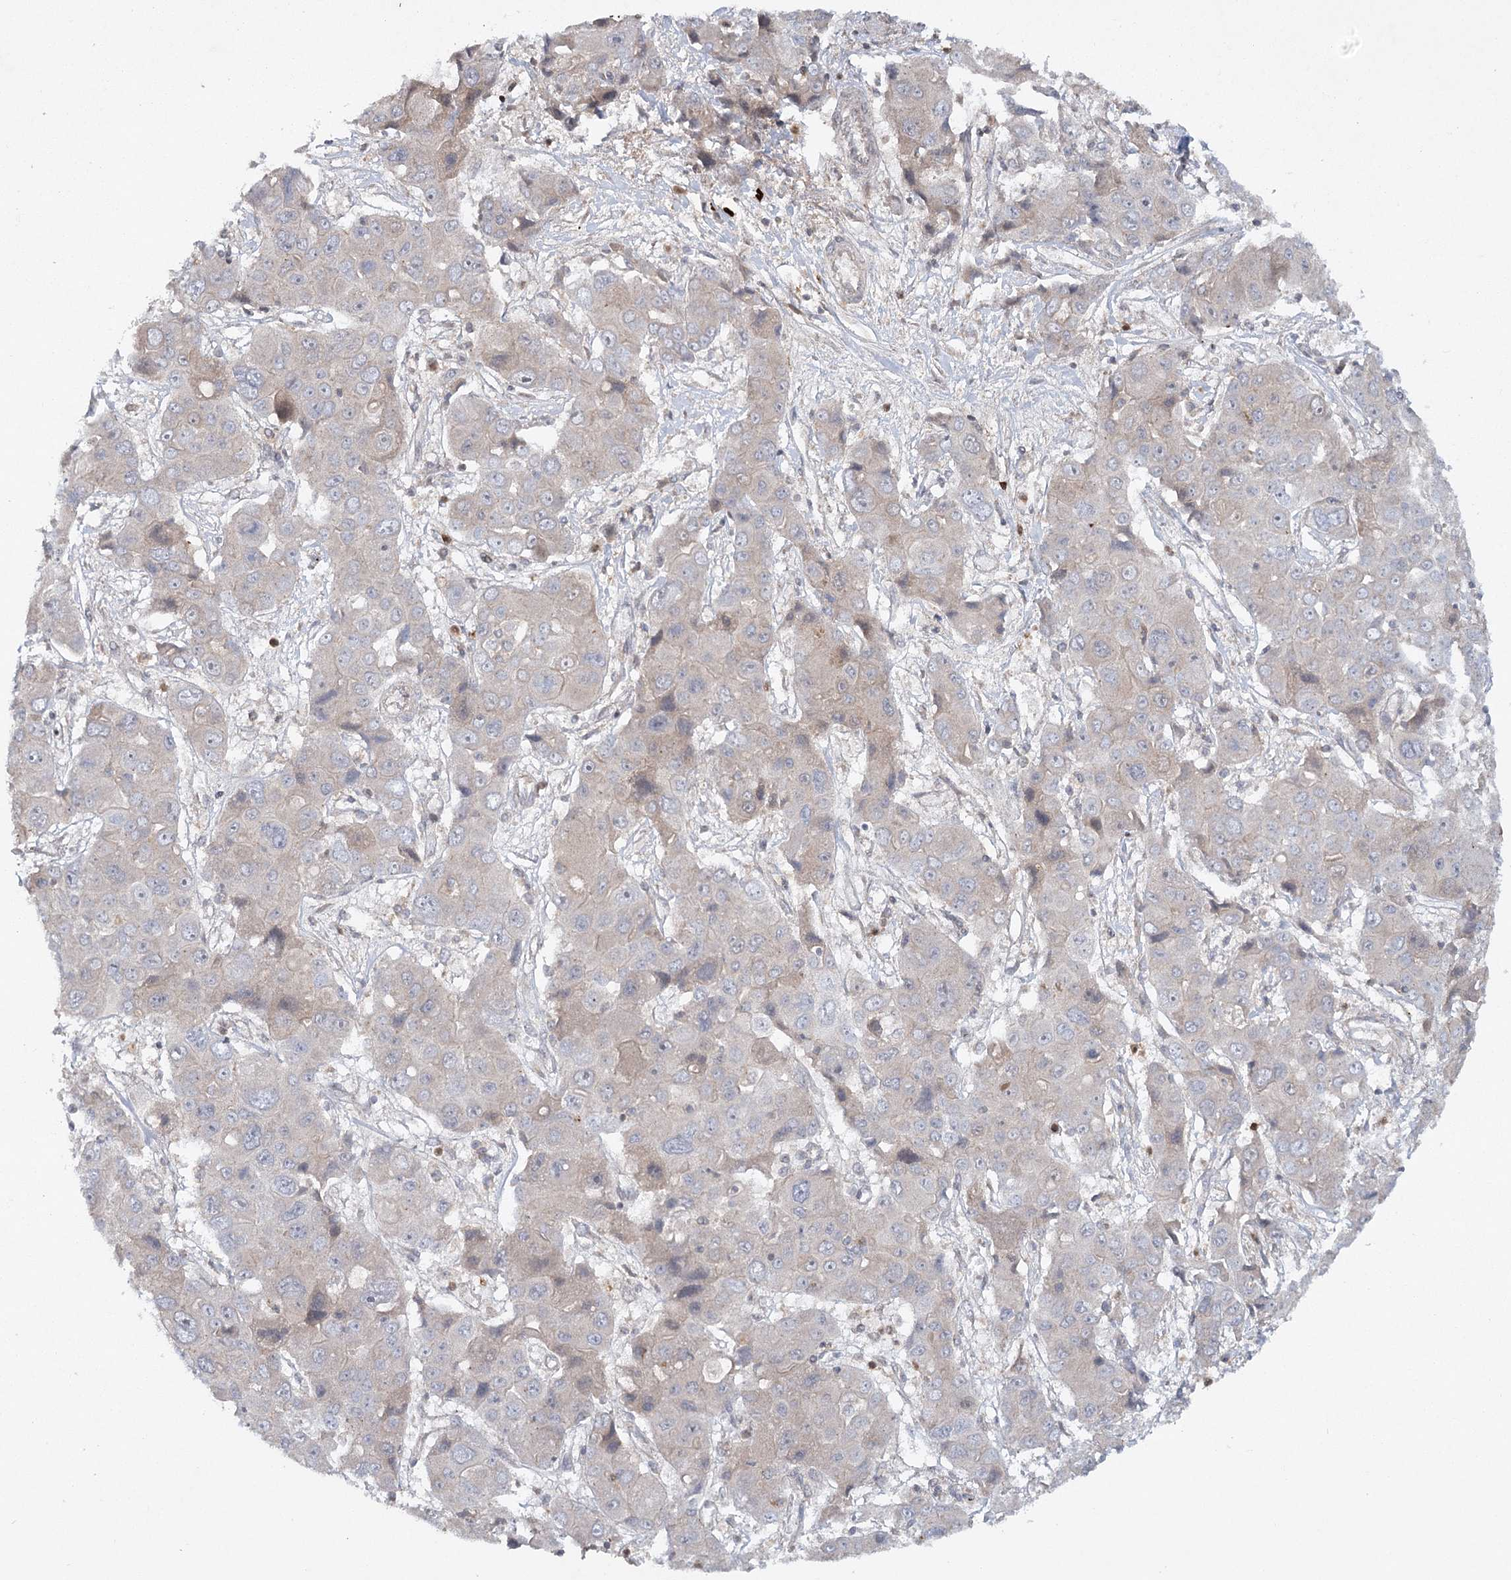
{"staining": {"intensity": "negative", "quantity": "none", "location": "none"}, "tissue": "liver cancer", "cell_type": "Tumor cells", "image_type": "cancer", "snomed": [{"axis": "morphology", "description": "Cholangiocarcinoma"}, {"axis": "topography", "description": "Liver"}], "caption": "High magnification brightfield microscopy of cholangiocarcinoma (liver) stained with DAB (3,3'-diaminobenzidine) (brown) and counterstained with hematoxylin (blue): tumor cells show no significant staining. Brightfield microscopy of immunohistochemistry stained with DAB (3,3'-diaminobenzidine) (brown) and hematoxylin (blue), captured at high magnification.", "gene": "MAP3K13", "patient": {"sex": "male", "age": 67}}